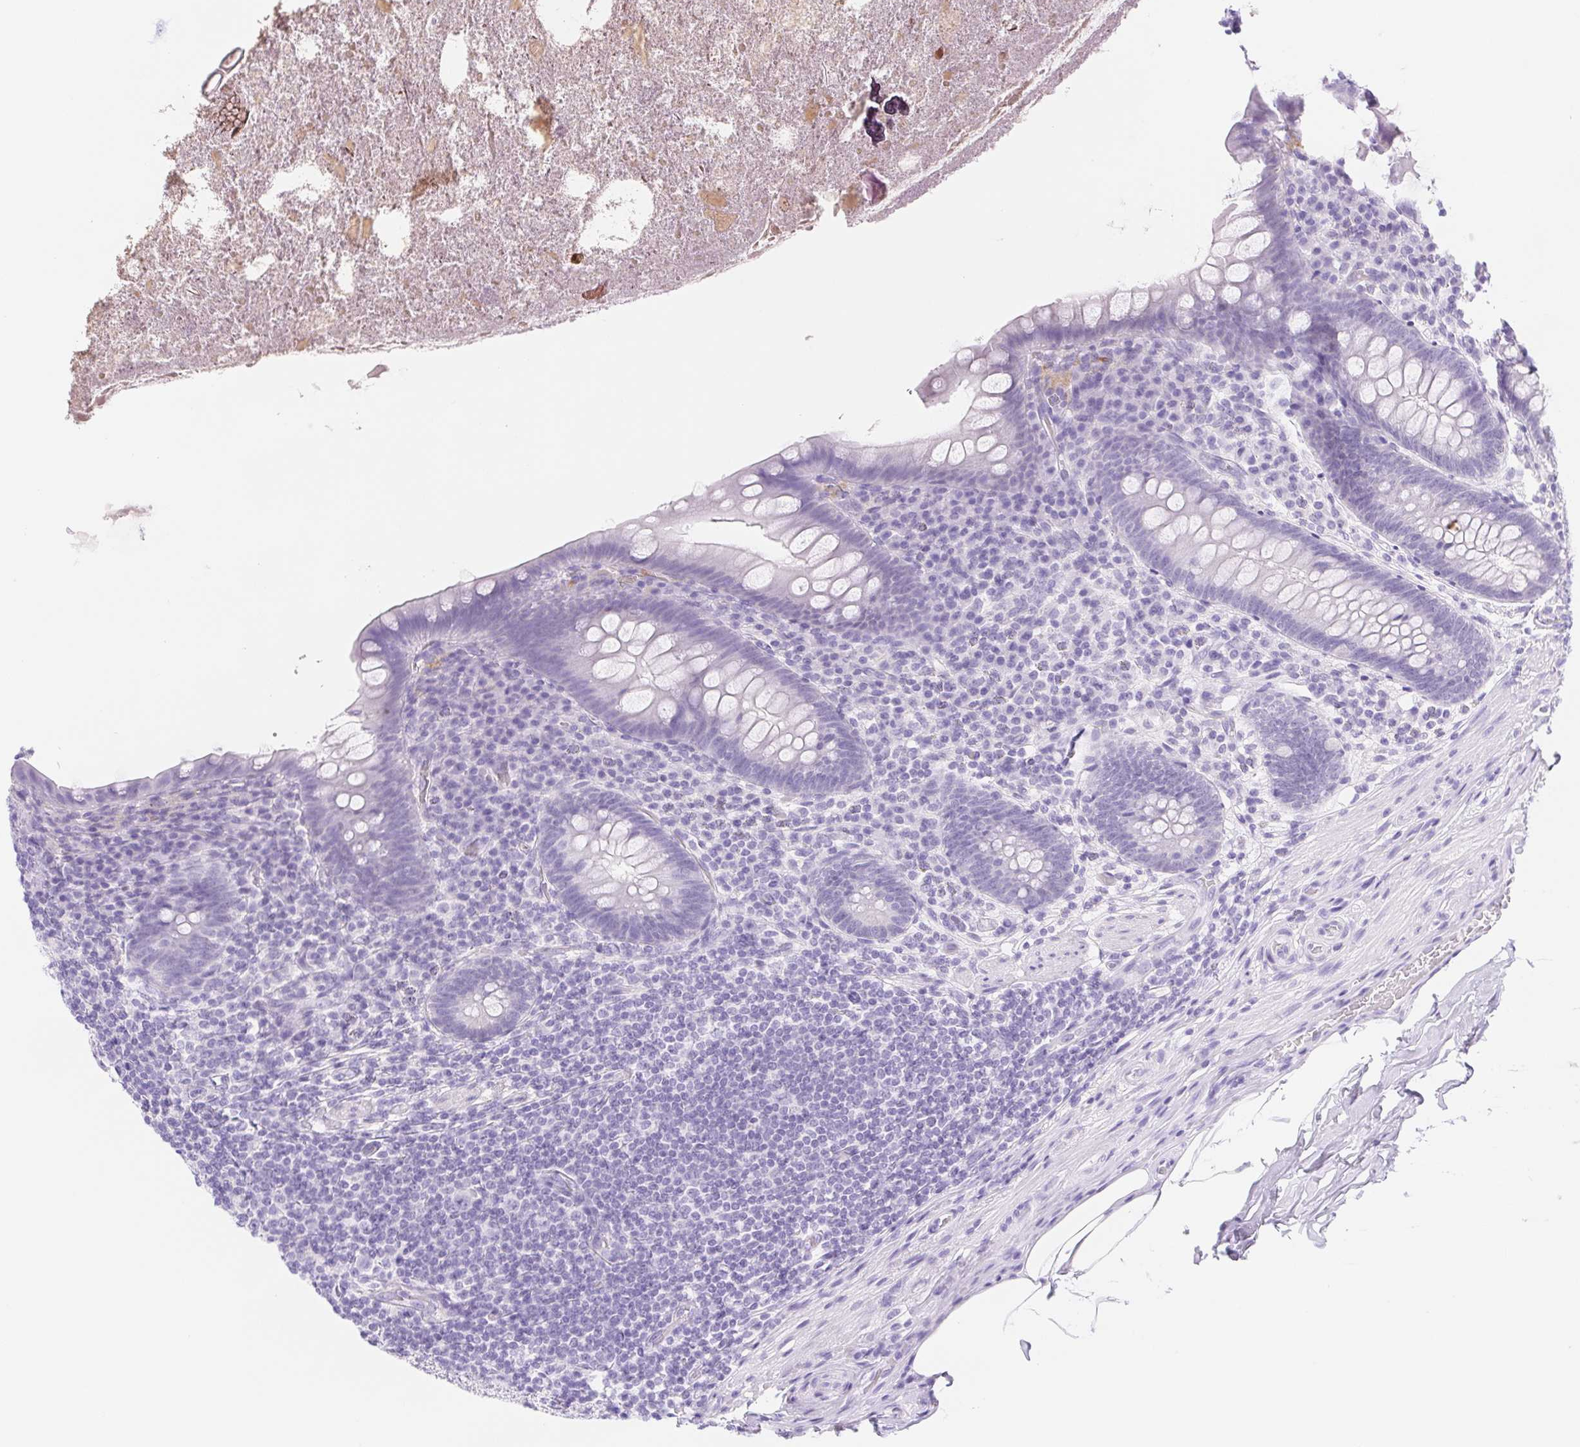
{"staining": {"intensity": "negative", "quantity": "none", "location": "none"}, "tissue": "appendix", "cell_type": "Glandular cells", "image_type": "normal", "snomed": [{"axis": "morphology", "description": "Normal tissue, NOS"}, {"axis": "topography", "description": "Appendix"}], "caption": "DAB (3,3'-diaminobenzidine) immunohistochemical staining of unremarkable appendix shows no significant staining in glandular cells.", "gene": "DYNC2LI1", "patient": {"sex": "male", "age": 71}}